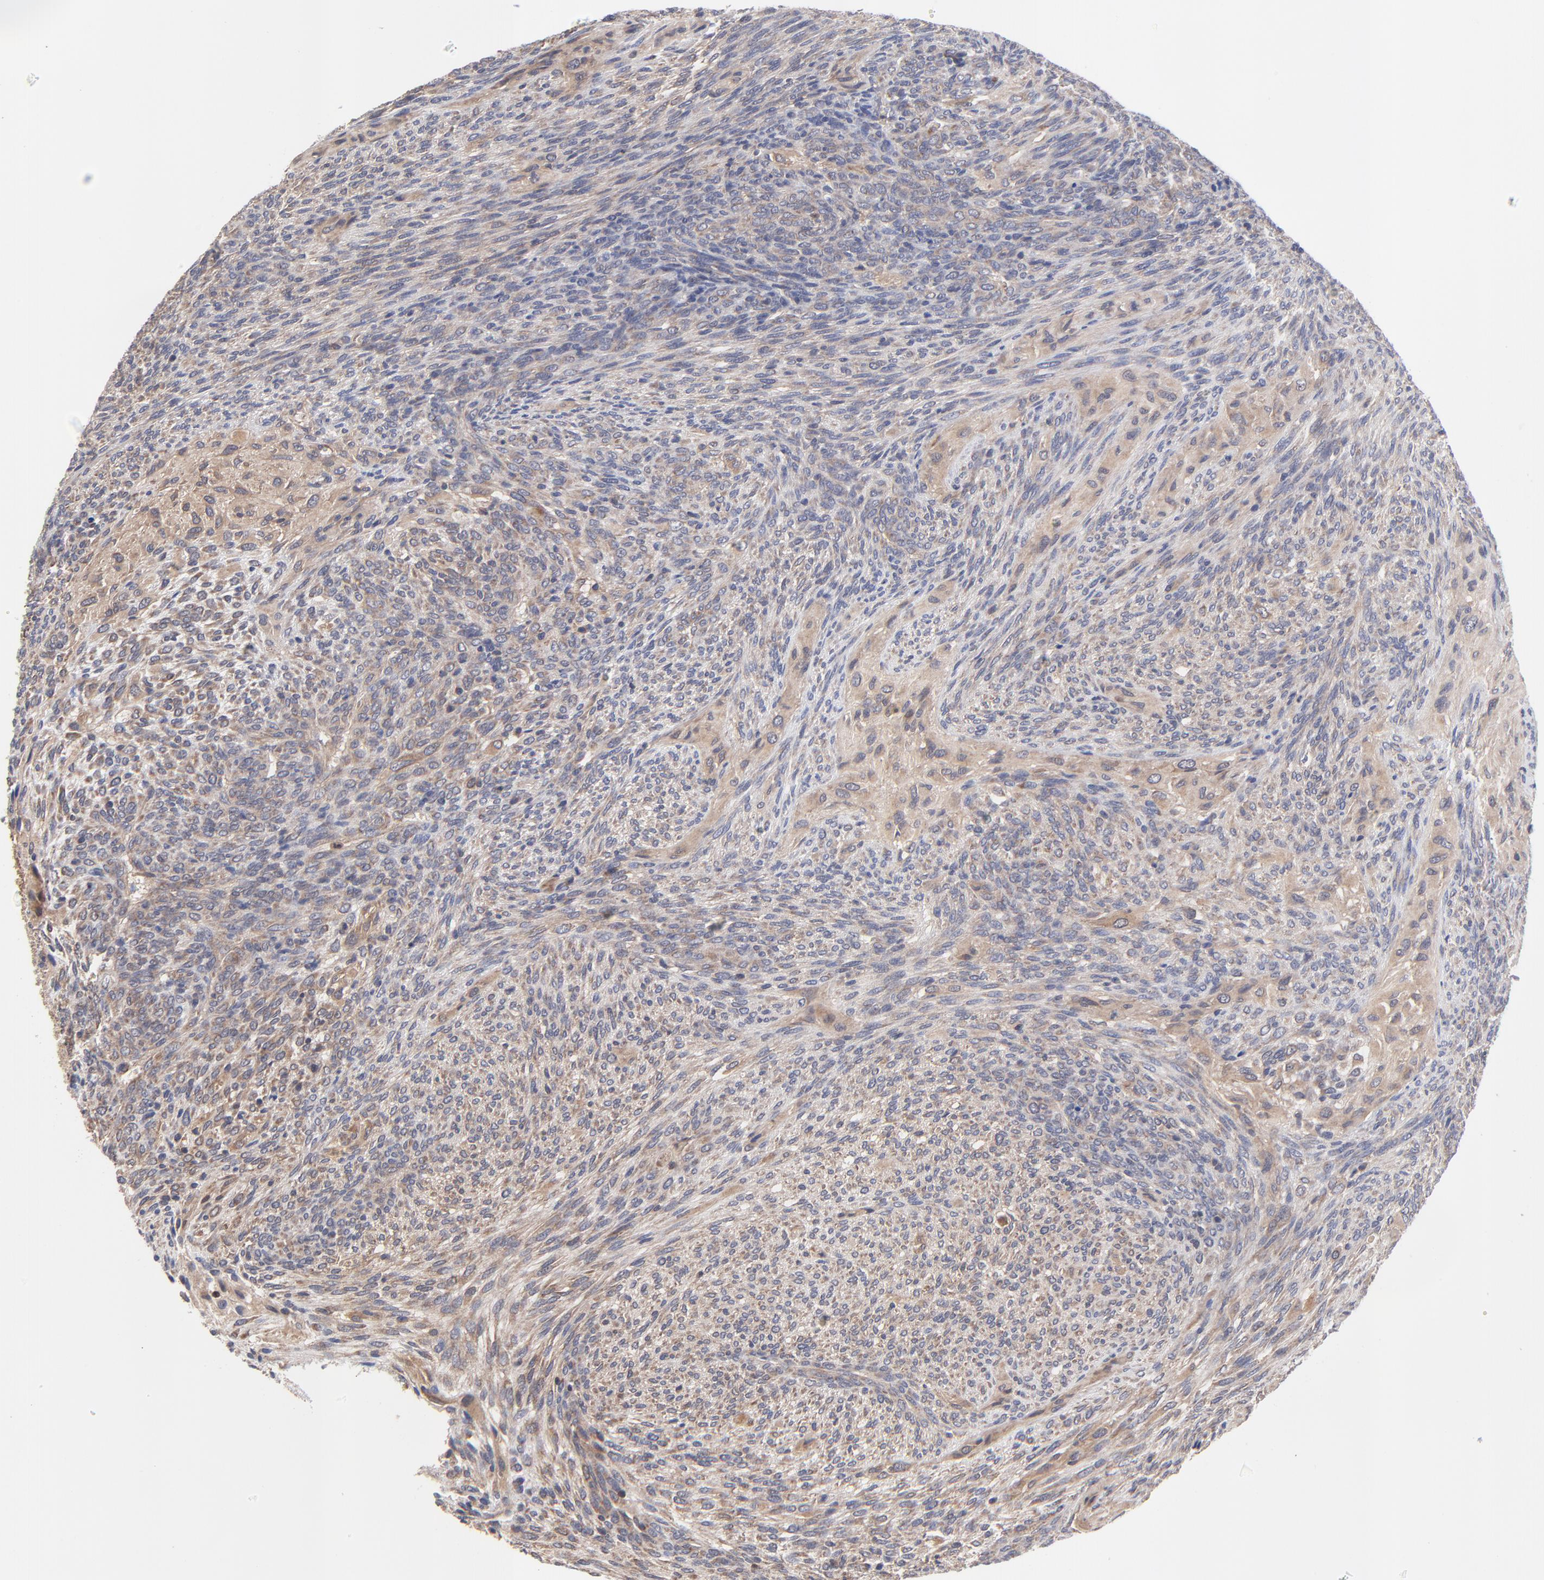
{"staining": {"intensity": "moderate", "quantity": ">75%", "location": "cytoplasmic/membranous"}, "tissue": "glioma", "cell_type": "Tumor cells", "image_type": "cancer", "snomed": [{"axis": "morphology", "description": "Glioma, malignant, High grade"}, {"axis": "topography", "description": "Cerebral cortex"}], "caption": "There is medium levels of moderate cytoplasmic/membranous staining in tumor cells of glioma, as demonstrated by immunohistochemical staining (brown color).", "gene": "PCMT1", "patient": {"sex": "female", "age": 55}}